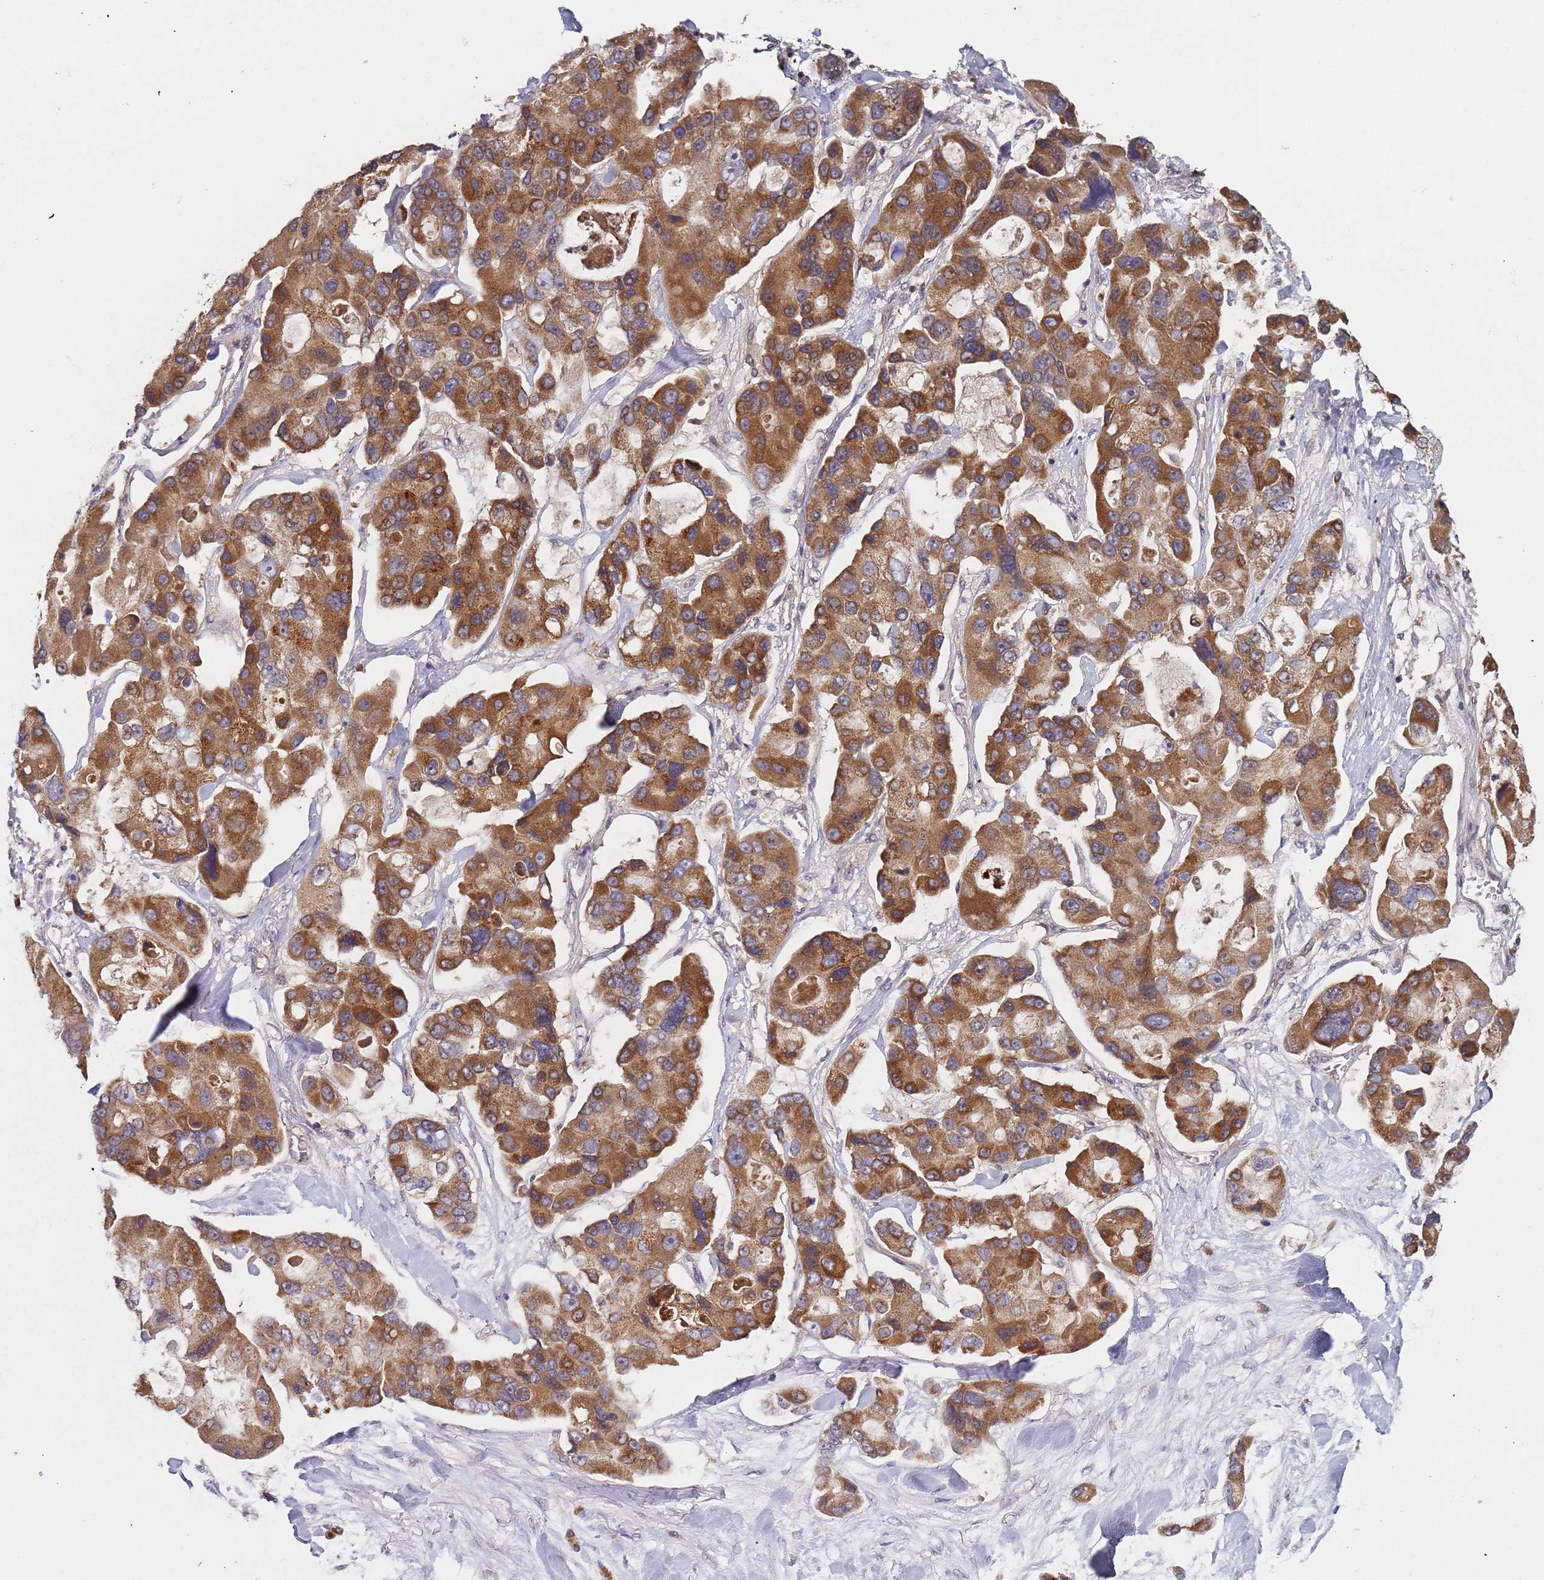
{"staining": {"intensity": "moderate", "quantity": ">75%", "location": "cytoplasmic/membranous"}, "tissue": "lung cancer", "cell_type": "Tumor cells", "image_type": "cancer", "snomed": [{"axis": "morphology", "description": "Adenocarcinoma, NOS"}, {"axis": "topography", "description": "Lung"}], "caption": "IHC image of lung cancer (adenocarcinoma) stained for a protein (brown), which reveals medium levels of moderate cytoplasmic/membranous positivity in approximately >75% of tumor cells.", "gene": "OR5A2", "patient": {"sex": "female", "age": 54}}